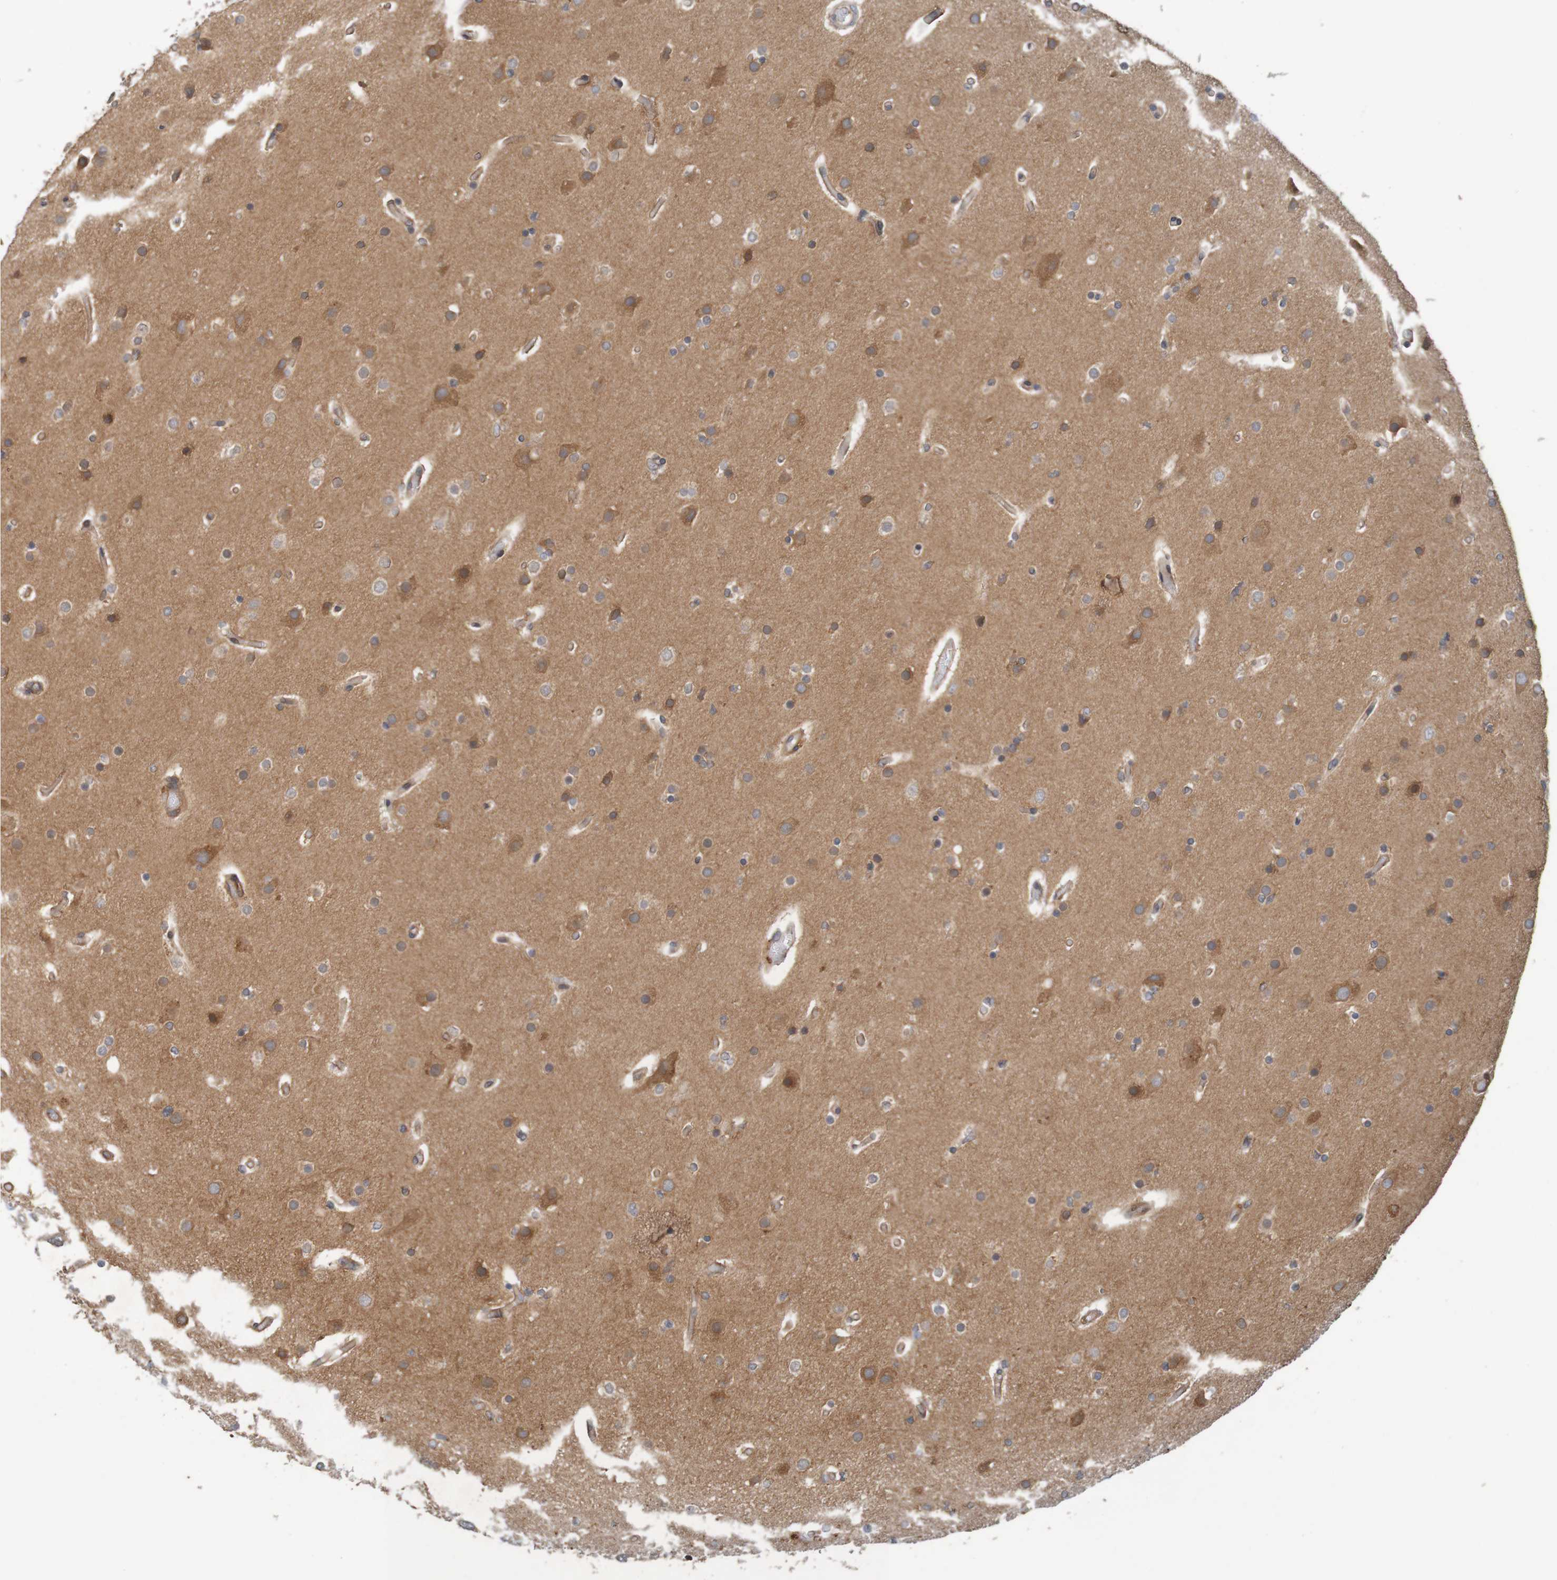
{"staining": {"intensity": "moderate", "quantity": "25%-75%", "location": "cytoplasmic/membranous"}, "tissue": "glioma", "cell_type": "Tumor cells", "image_type": "cancer", "snomed": [{"axis": "morphology", "description": "Glioma, malignant, High grade"}, {"axis": "topography", "description": "Cerebral cortex"}], "caption": "Immunohistochemical staining of human malignant glioma (high-grade) exhibits moderate cytoplasmic/membranous protein staining in approximately 25%-75% of tumor cells.", "gene": "ARHGEF11", "patient": {"sex": "female", "age": 36}}